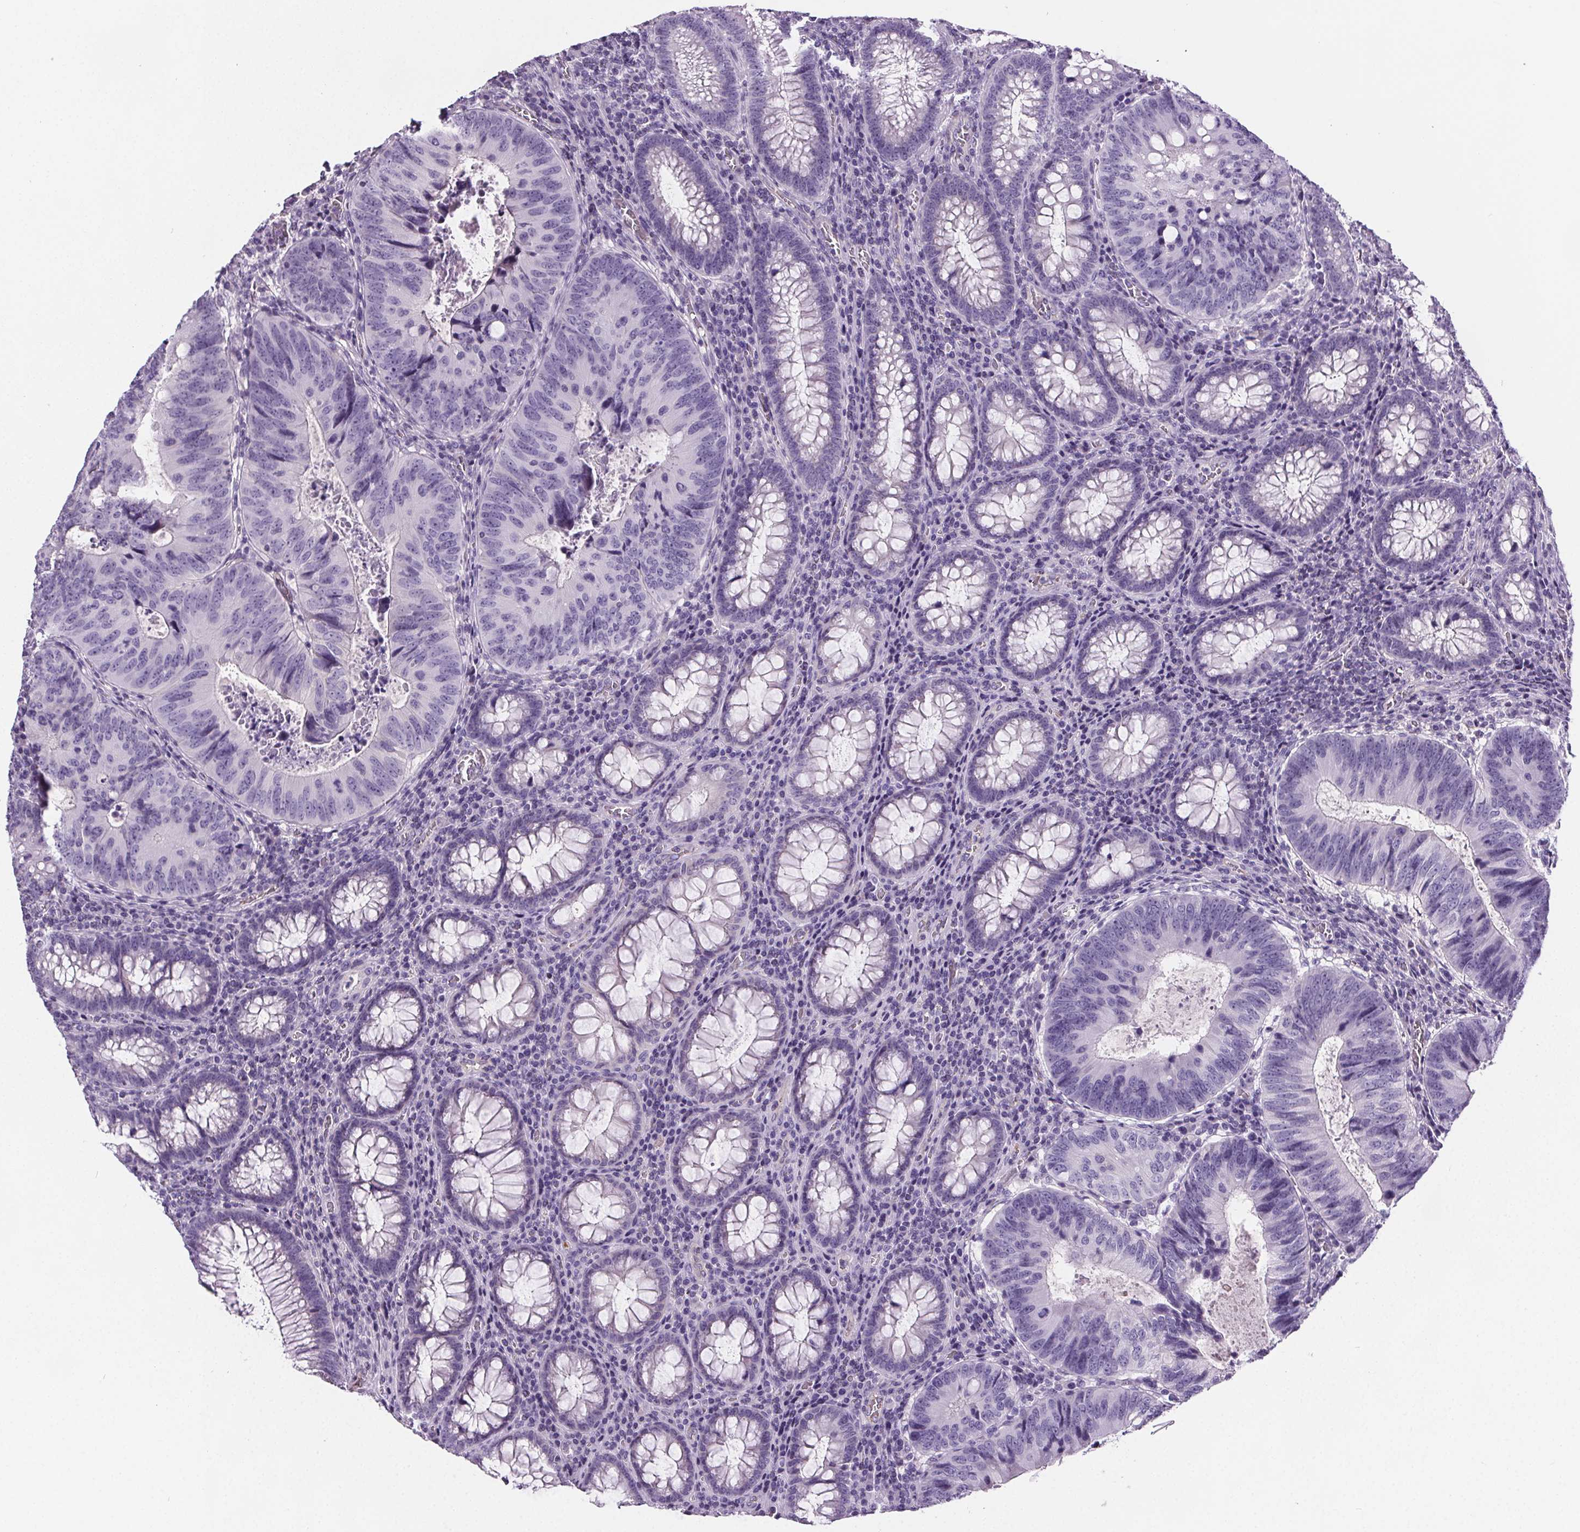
{"staining": {"intensity": "negative", "quantity": "none", "location": "none"}, "tissue": "colorectal cancer", "cell_type": "Tumor cells", "image_type": "cancer", "snomed": [{"axis": "morphology", "description": "Adenocarcinoma, NOS"}, {"axis": "topography", "description": "Colon"}], "caption": "An image of human colorectal adenocarcinoma is negative for staining in tumor cells. (DAB (3,3'-diaminobenzidine) immunohistochemistry (IHC) with hematoxylin counter stain).", "gene": "CD5L", "patient": {"sex": "male", "age": 67}}